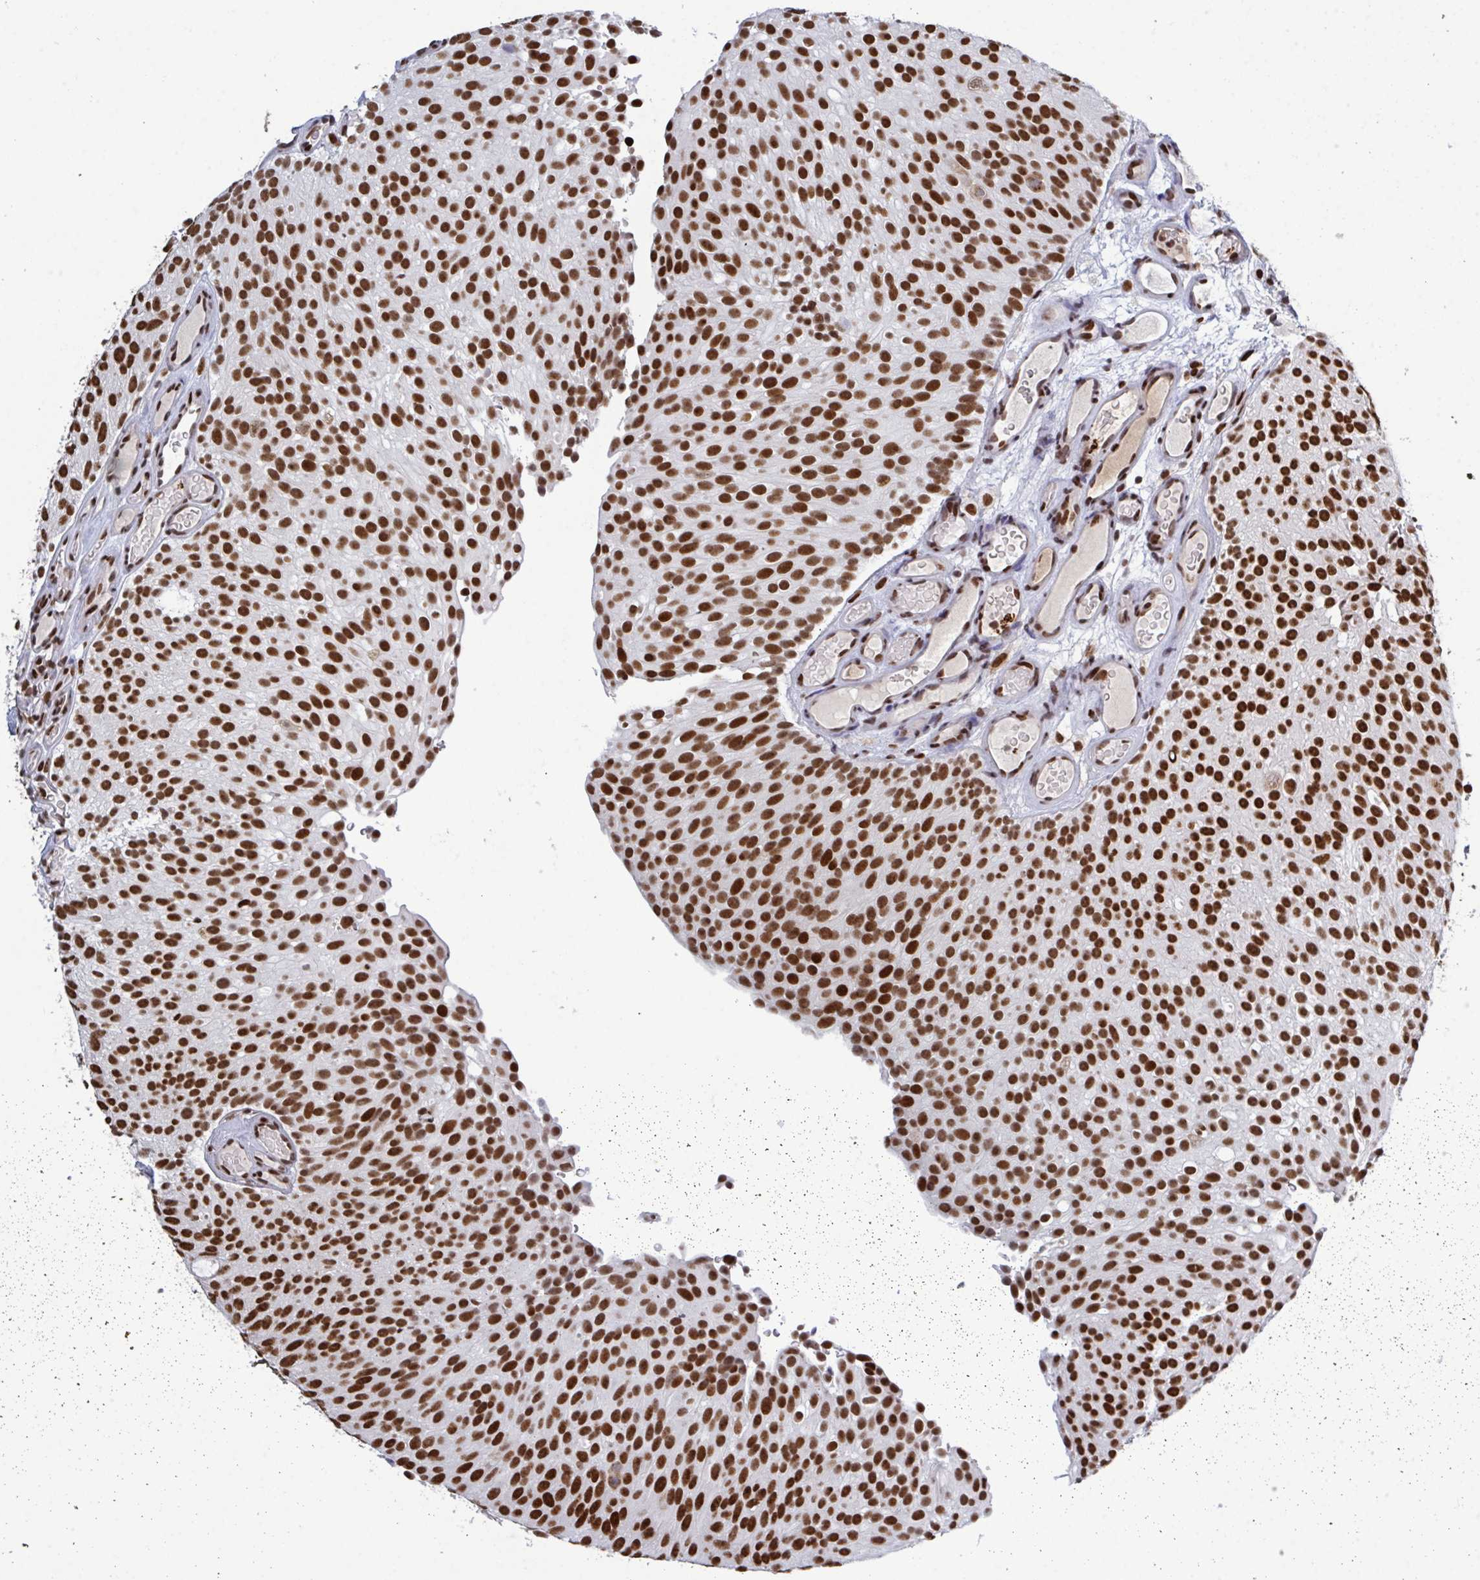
{"staining": {"intensity": "strong", "quantity": ">75%", "location": "nuclear"}, "tissue": "urothelial cancer", "cell_type": "Tumor cells", "image_type": "cancer", "snomed": [{"axis": "morphology", "description": "Urothelial carcinoma, Low grade"}, {"axis": "topography", "description": "Urinary bladder"}], "caption": "Tumor cells display strong nuclear staining in approximately >75% of cells in low-grade urothelial carcinoma.", "gene": "ZNF607", "patient": {"sex": "male", "age": 78}}